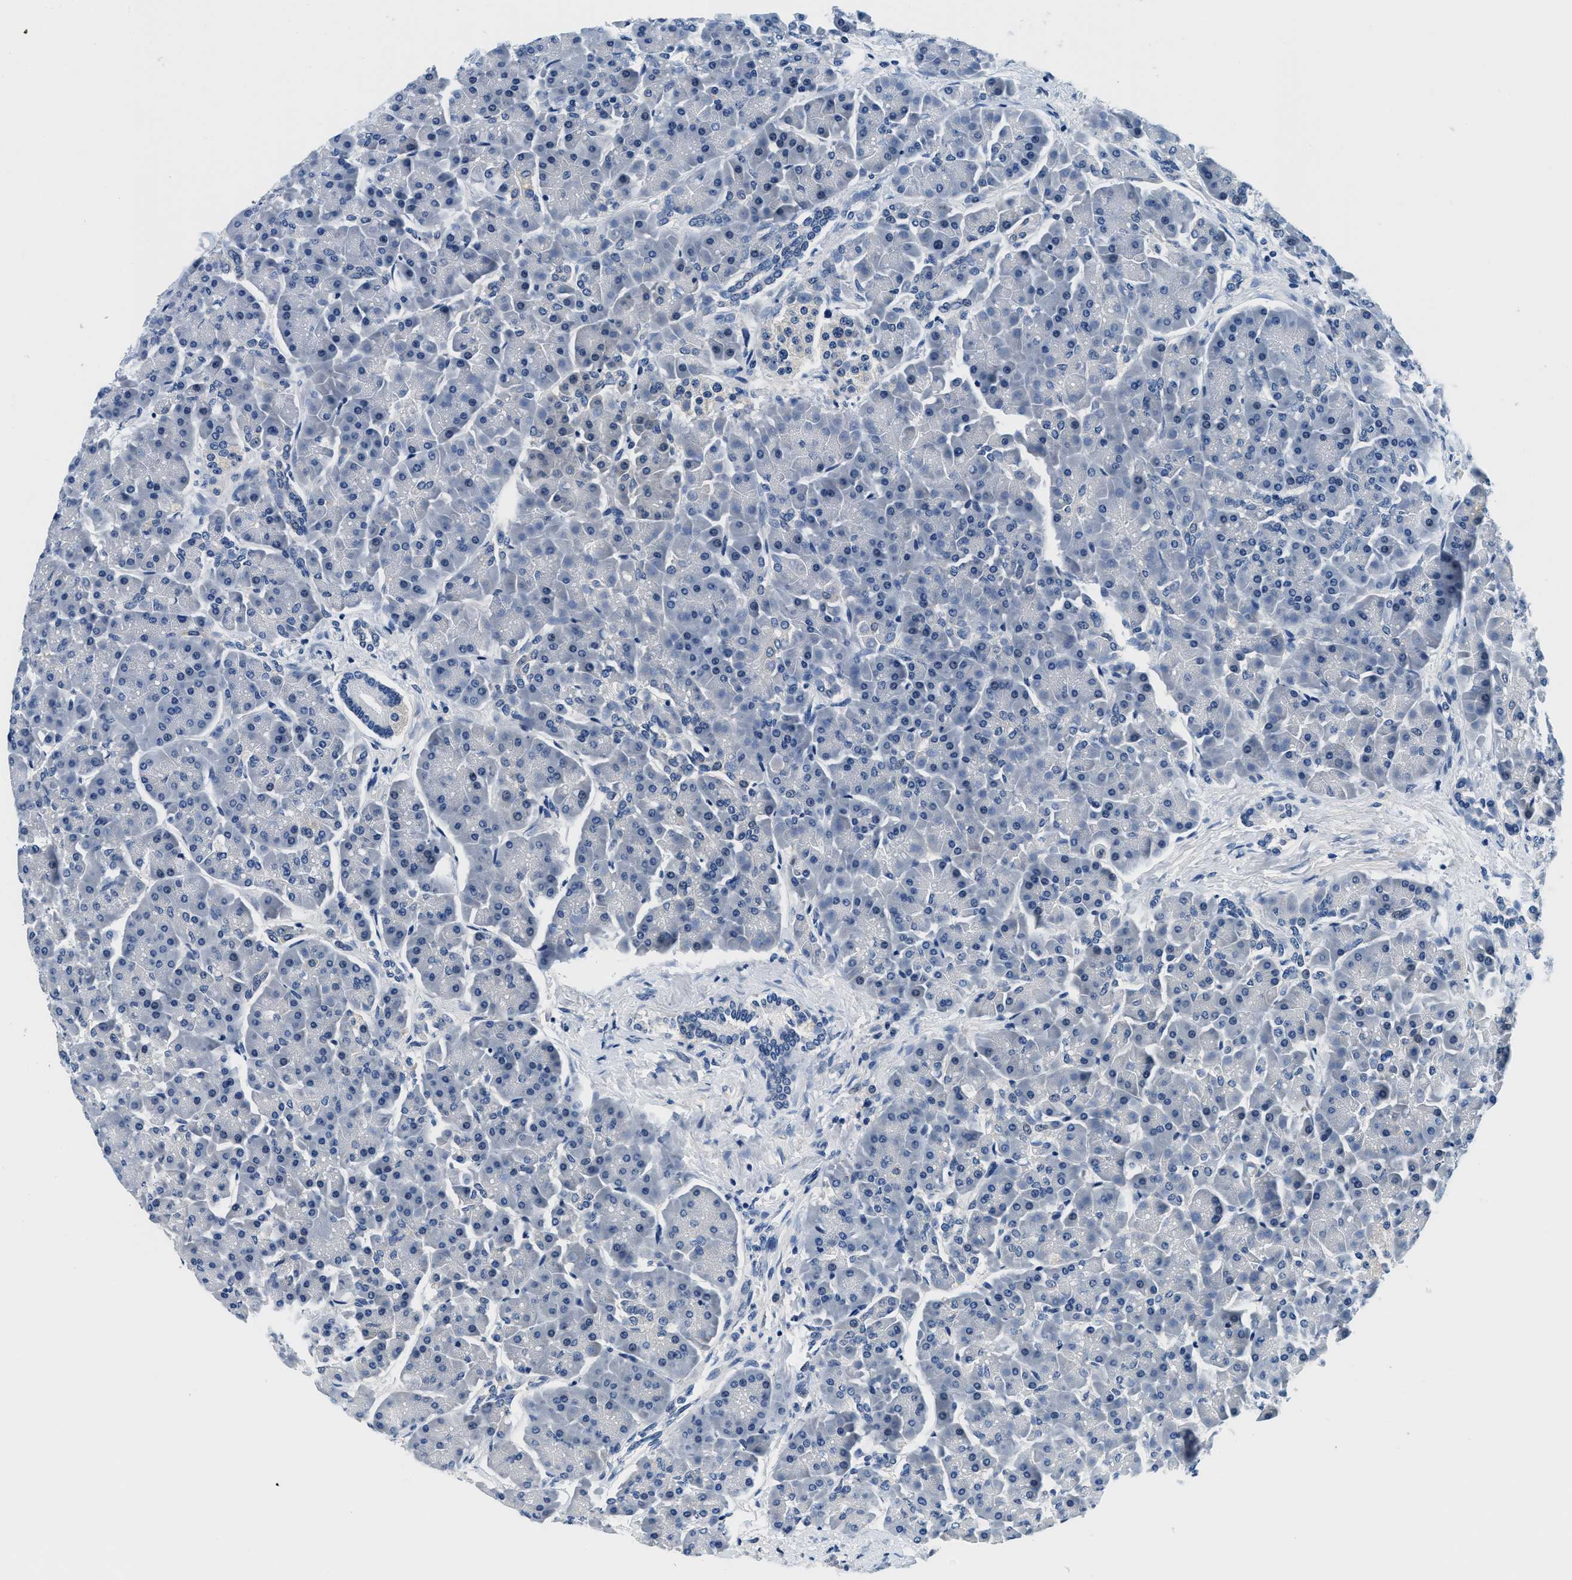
{"staining": {"intensity": "negative", "quantity": "none", "location": "none"}, "tissue": "pancreas", "cell_type": "Exocrine glandular cells", "image_type": "normal", "snomed": [{"axis": "morphology", "description": "Normal tissue, NOS"}, {"axis": "topography", "description": "Pancreas"}], "caption": "Immunohistochemical staining of benign human pancreas displays no significant expression in exocrine glandular cells. (DAB (3,3'-diaminobenzidine) immunohistochemistry visualized using brightfield microscopy, high magnification).", "gene": "GSTM3", "patient": {"sex": "female", "age": 70}}